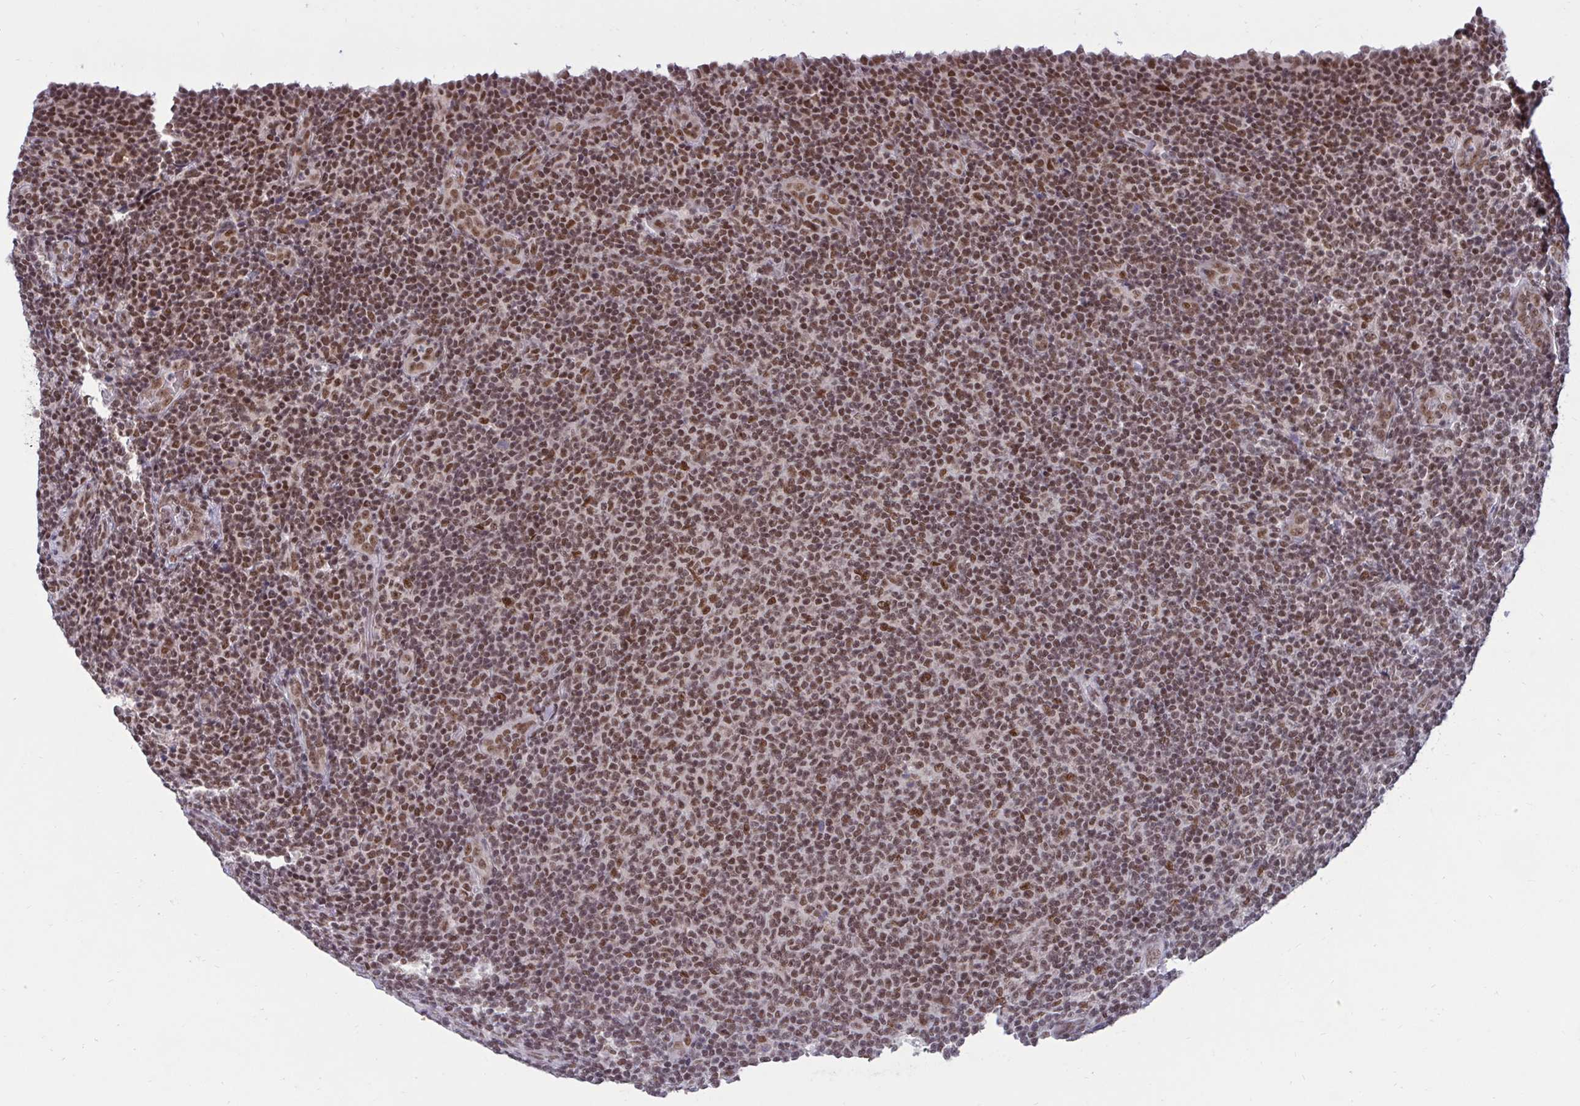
{"staining": {"intensity": "moderate", "quantity": ">75%", "location": "nuclear"}, "tissue": "lymphoma", "cell_type": "Tumor cells", "image_type": "cancer", "snomed": [{"axis": "morphology", "description": "Malignant lymphoma, non-Hodgkin's type, Low grade"}, {"axis": "topography", "description": "Lymph node"}], "caption": "Protein analysis of malignant lymphoma, non-Hodgkin's type (low-grade) tissue exhibits moderate nuclear positivity in about >75% of tumor cells. (IHC, brightfield microscopy, high magnification).", "gene": "PHF10", "patient": {"sex": "male", "age": 66}}